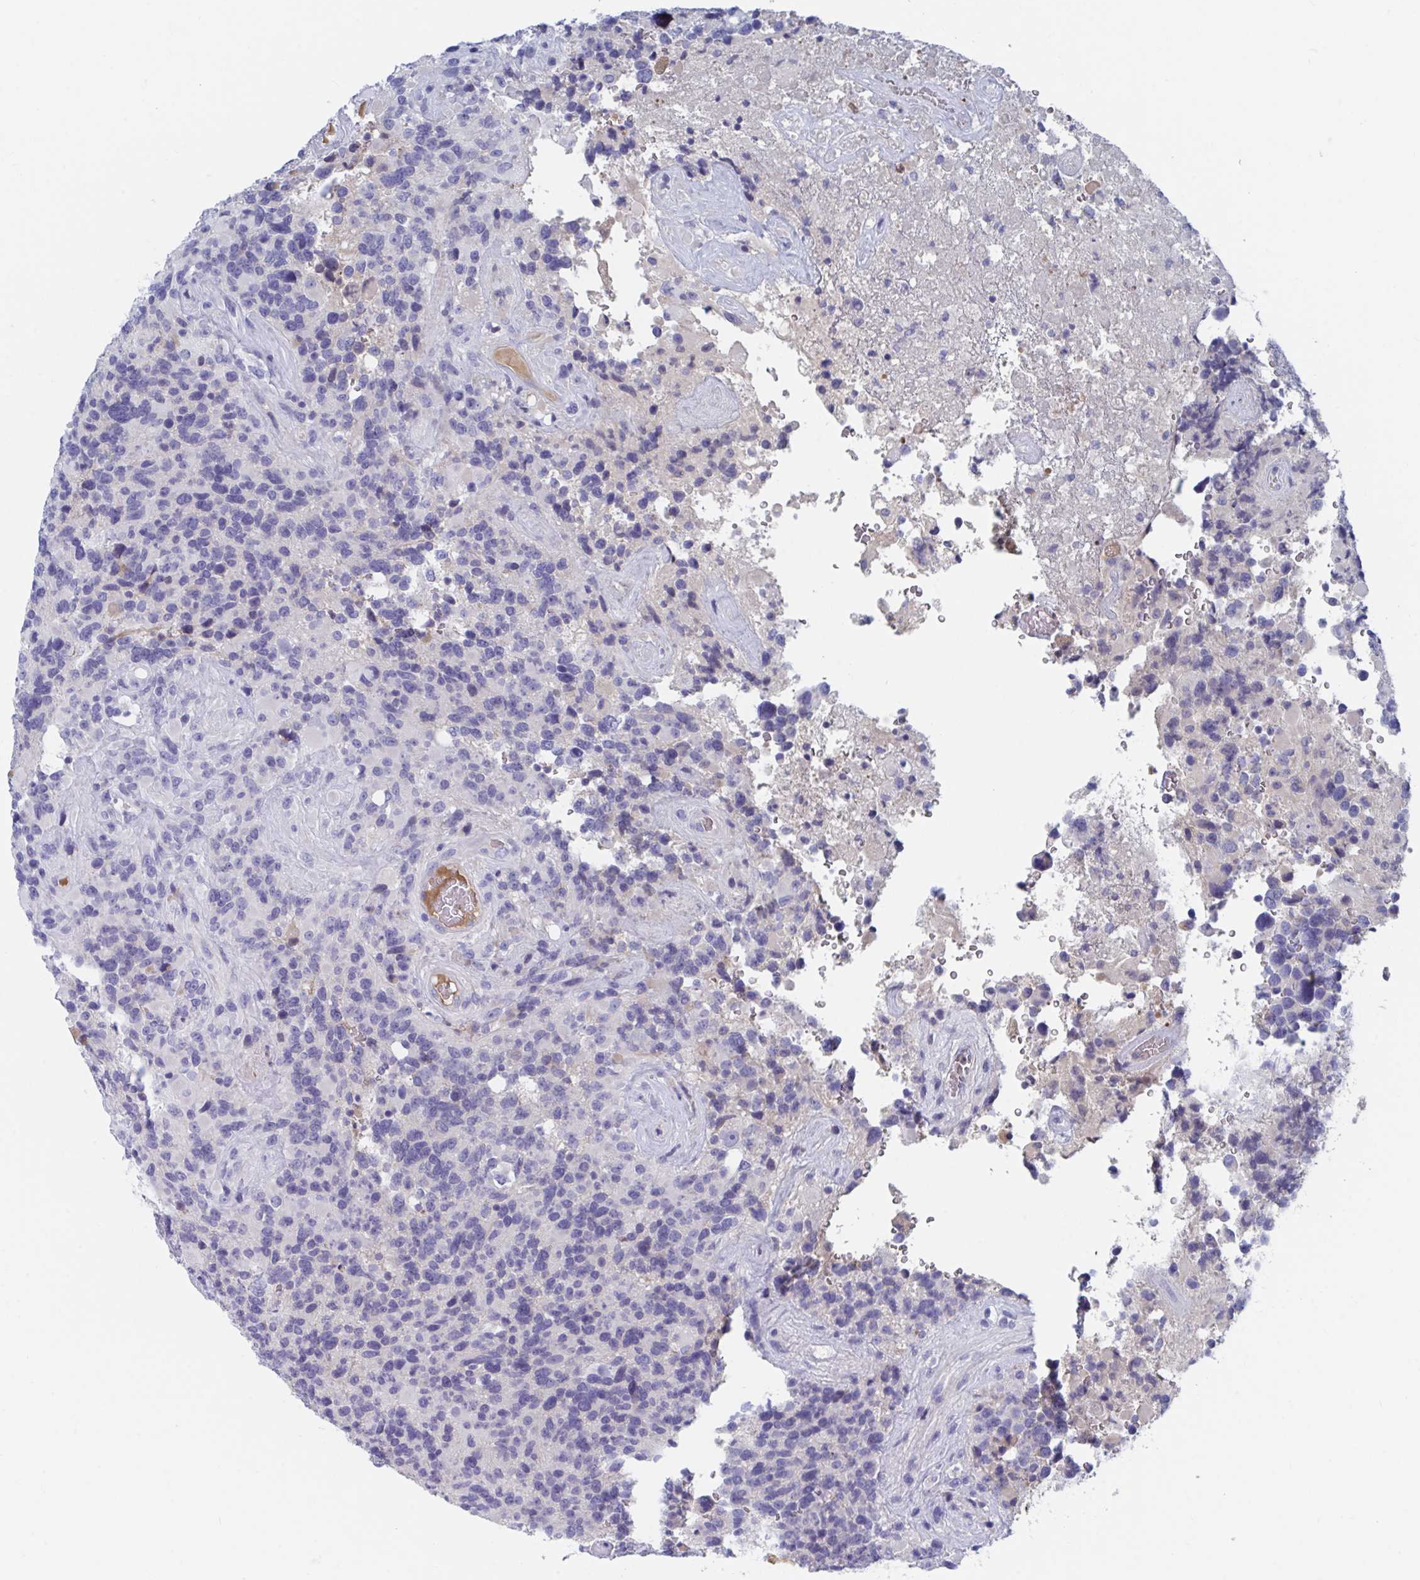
{"staining": {"intensity": "negative", "quantity": "none", "location": "none"}, "tissue": "glioma", "cell_type": "Tumor cells", "image_type": "cancer", "snomed": [{"axis": "morphology", "description": "Glioma, malignant, High grade"}, {"axis": "topography", "description": "Brain"}], "caption": "High magnification brightfield microscopy of malignant high-grade glioma stained with DAB (3,3'-diaminobenzidine) (brown) and counterstained with hematoxylin (blue): tumor cells show no significant staining. (DAB (3,3'-diaminobenzidine) immunohistochemistry with hematoxylin counter stain).", "gene": "TNFAIP6", "patient": {"sex": "female", "age": 40}}